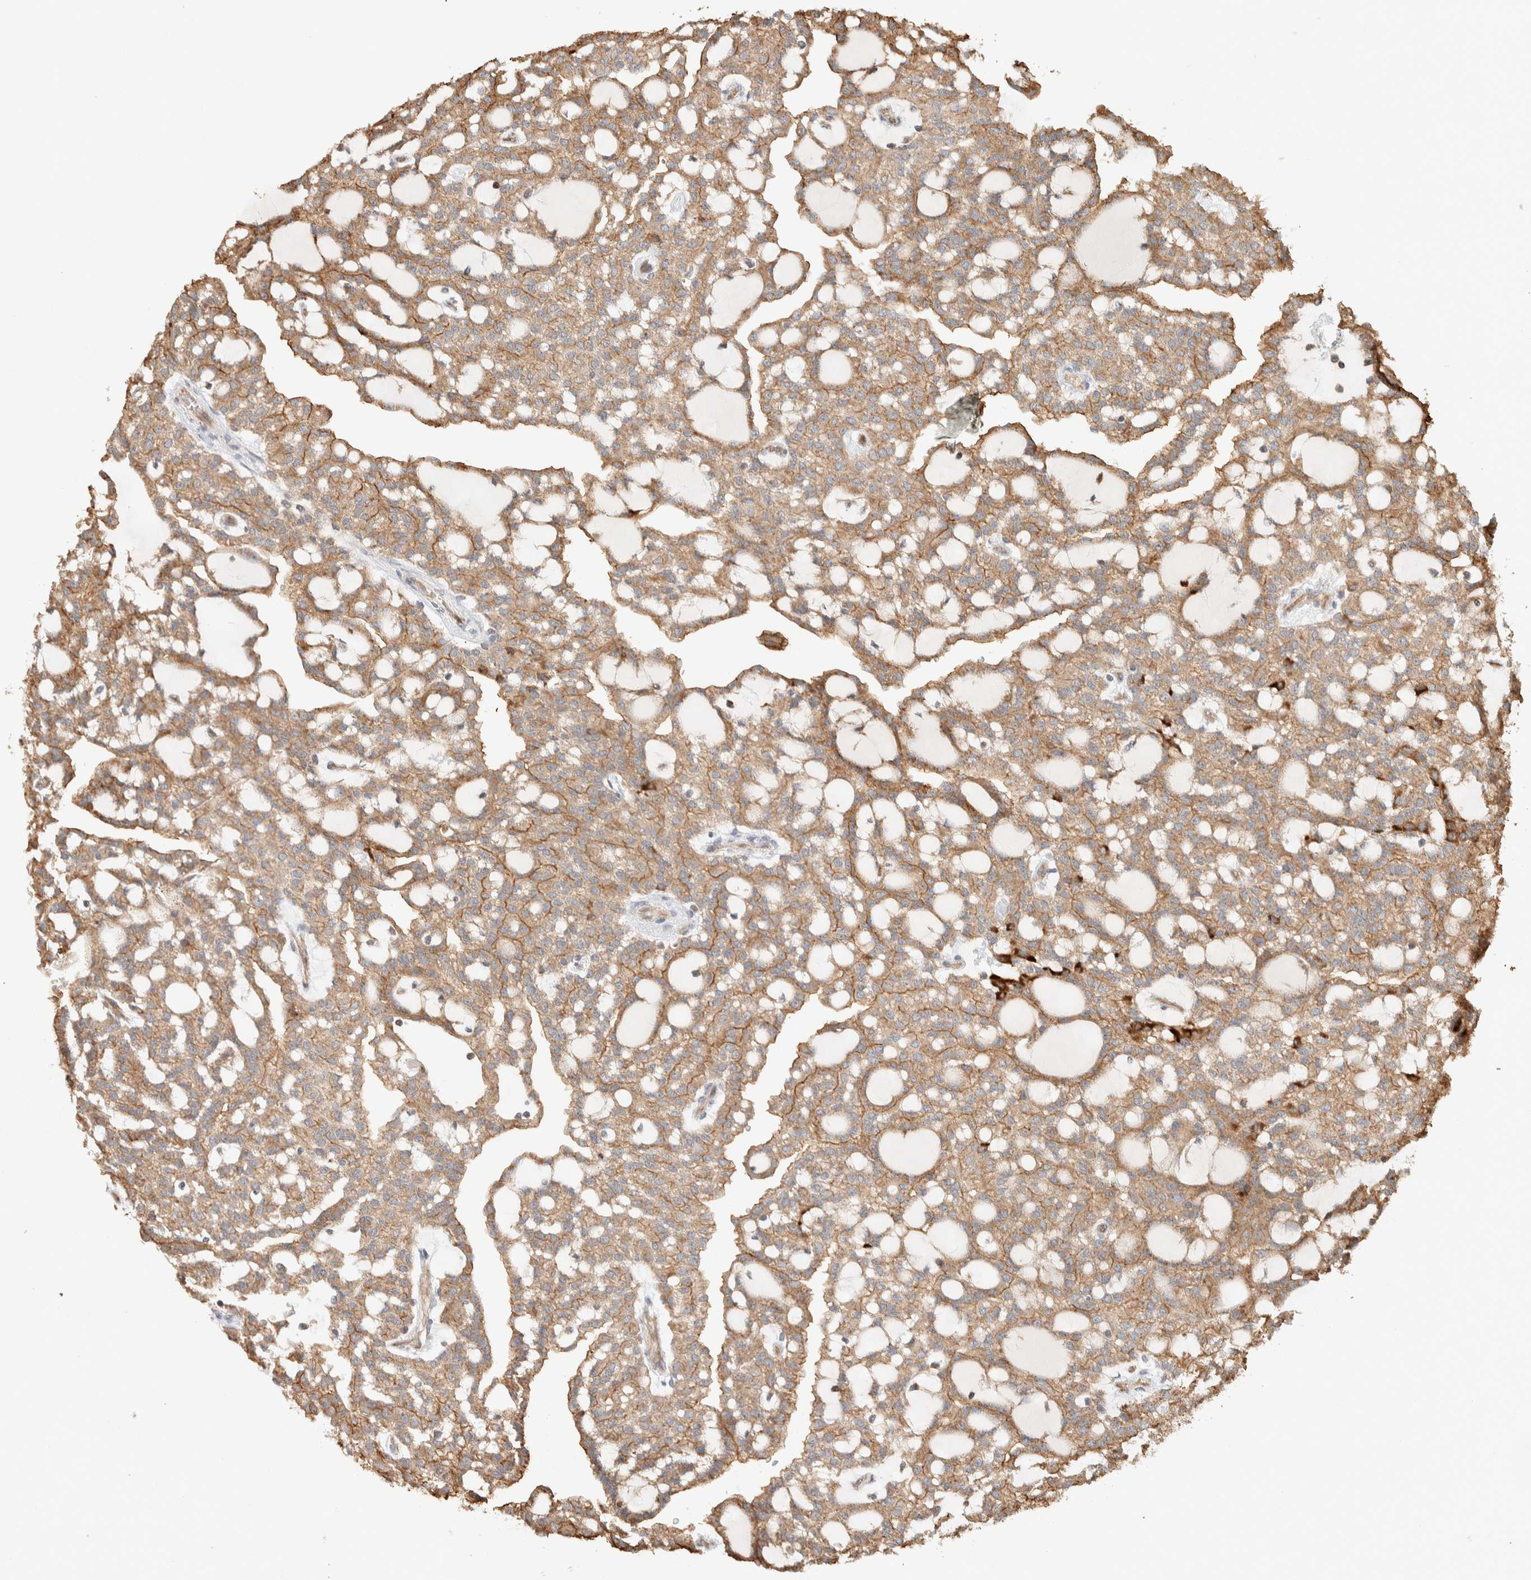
{"staining": {"intensity": "weak", "quantity": ">75%", "location": "cytoplasmic/membranous"}, "tissue": "renal cancer", "cell_type": "Tumor cells", "image_type": "cancer", "snomed": [{"axis": "morphology", "description": "Adenocarcinoma, NOS"}, {"axis": "topography", "description": "Kidney"}], "caption": "High-power microscopy captured an immunohistochemistry image of renal cancer (adenocarcinoma), revealing weak cytoplasmic/membranous expression in approximately >75% of tumor cells.", "gene": "KIF9", "patient": {"sex": "male", "age": 63}}